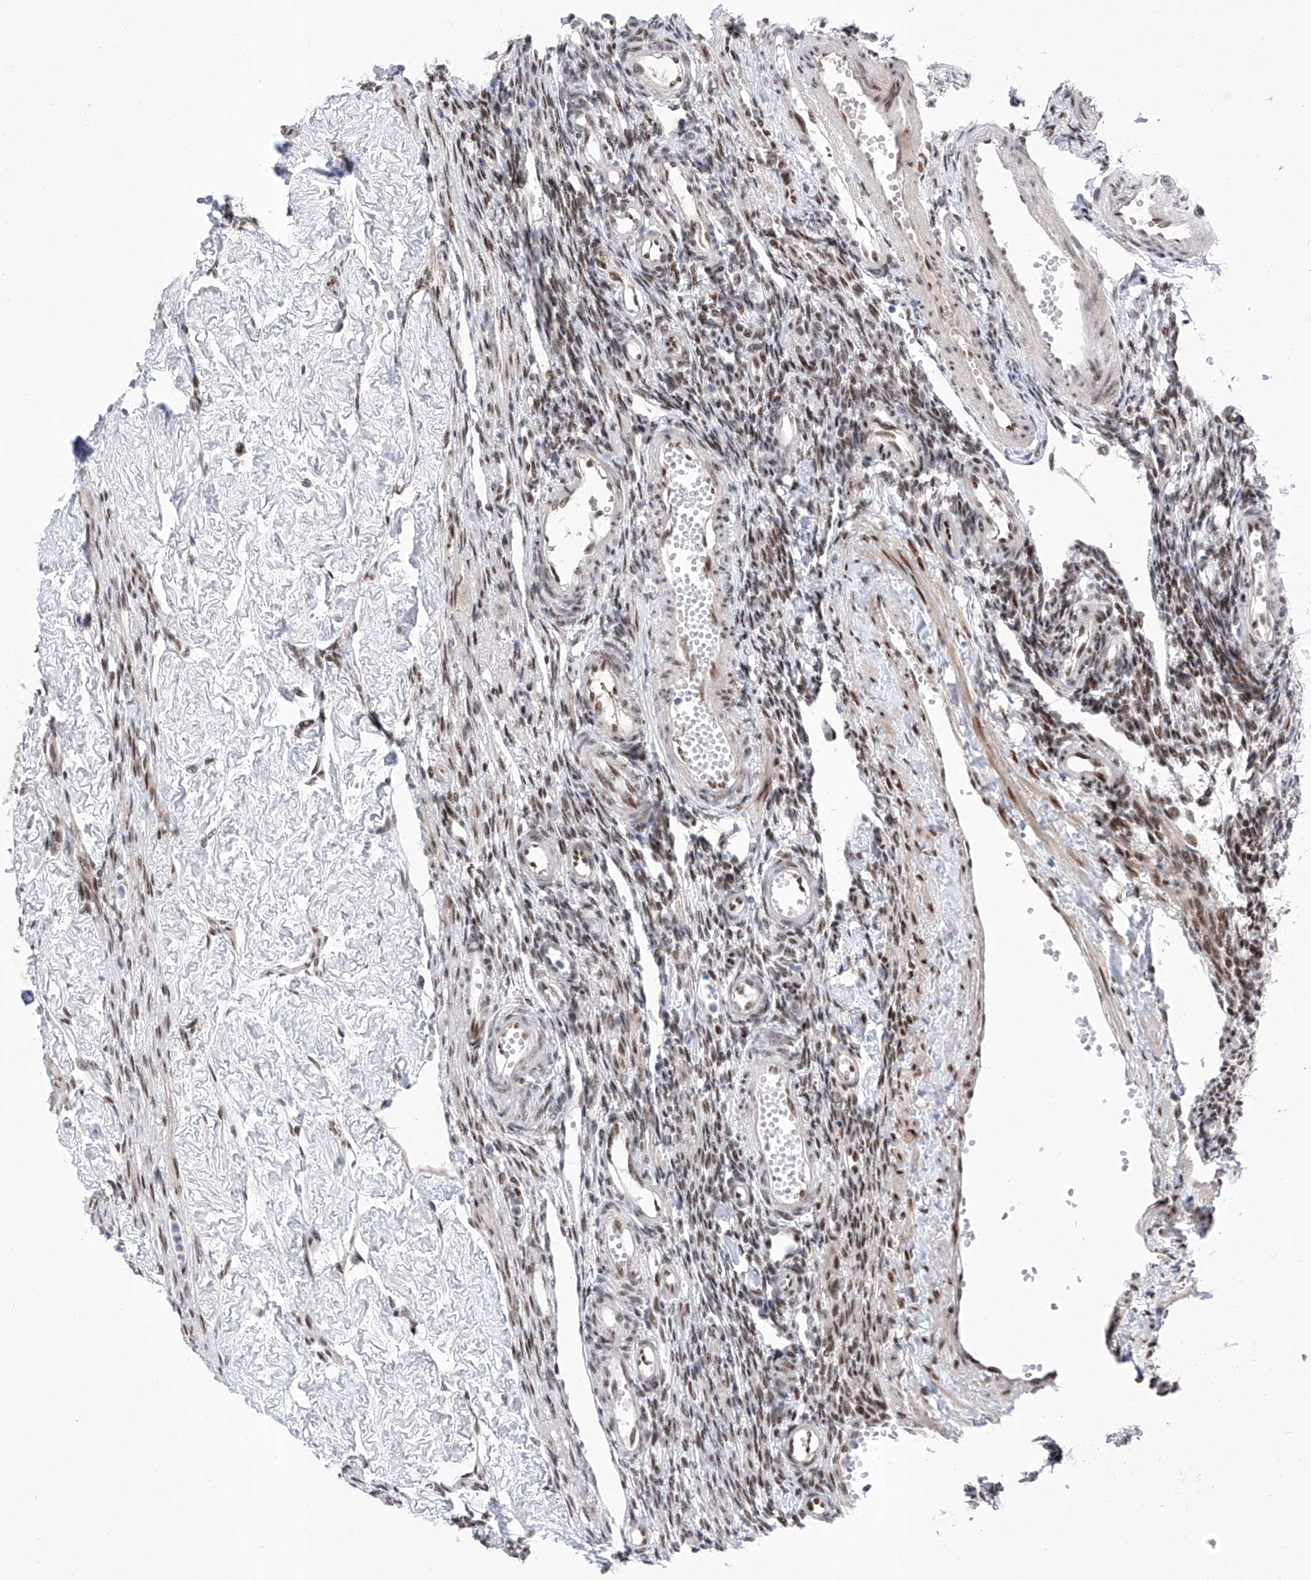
{"staining": {"intensity": "negative", "quantity": "none", "location": "none"}, "tissue": "ovary", "cell_type": "Follicle cells", "image_type": "normal", "snomed": [{"axis": "morphology", "description": "Normal tissue, NOS"}, {"axis": "morphology", "description": "Cyst, NOS"}, {"axis": "topography", "description": "Ovary"}], "caption": "Immunohistochemistry (IHC) photomicrograph of benign human ovary stained for a protein (brown), which reveals no expression in follicle cells. The staining was performed using DAB (3,3'-diaminobenzidine) to visualize the protein expression in brown, while the nuclei were stained in blue with hematoxylin (Magnification: 20x).", "gene": "ATN1", "patient": {"sex": "female", "age": 33}}